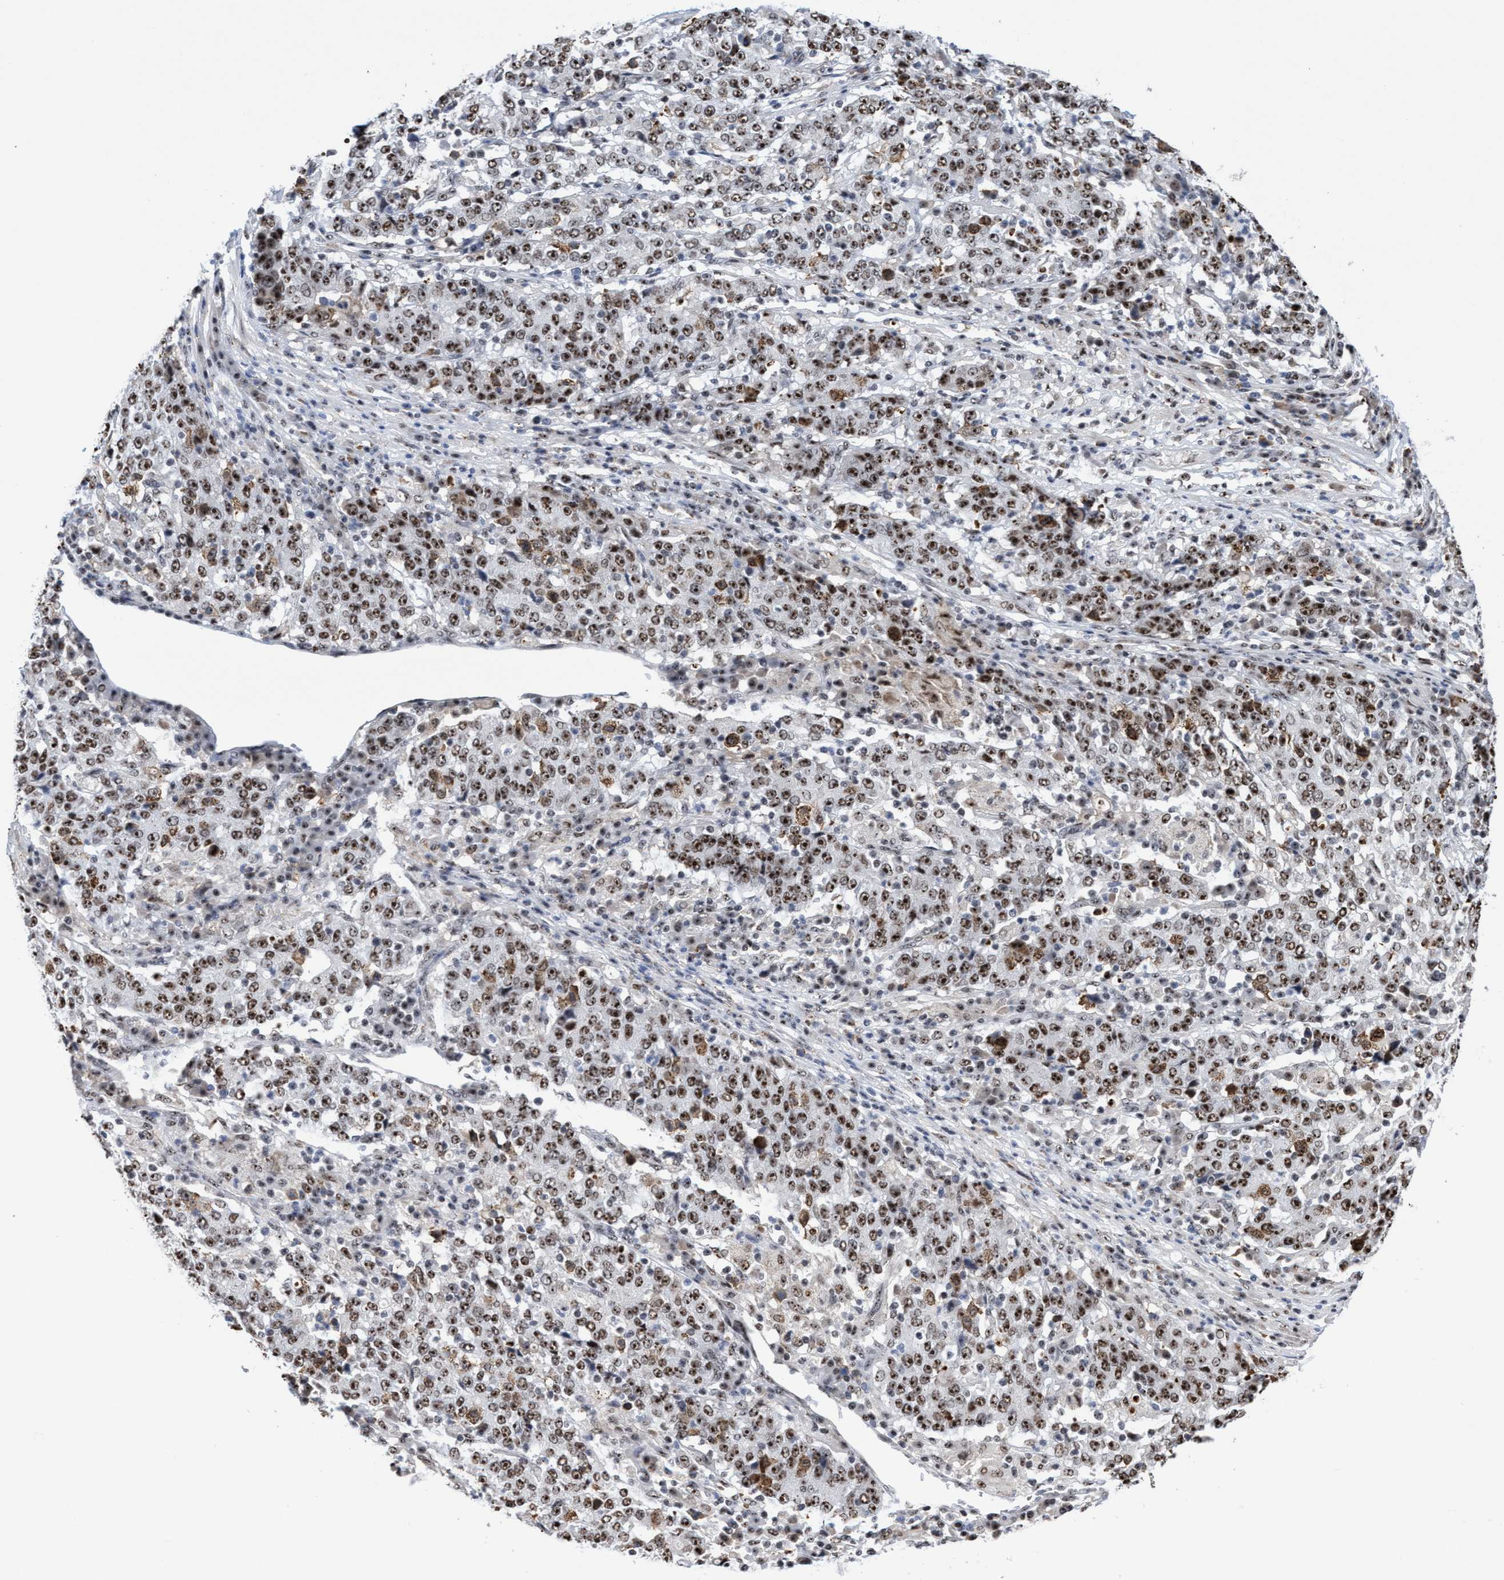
{"staining": {"intensity": "strong", "quantity": ">75%", "location": "nuclear"}, "tissue": "stomach cancer", "cell_type": "Tumor cells", "image_type": "cancer", "snomed": [{"axis": "morphology", "description": "Adenocarcinoma, NOS"}, {"axis": "topography", "description": "Stomach"}], "caption": "A brown stain labels strong nuclear expression of a protein in stomach cancer tumor cells.", "gene": "EFCAB10", "patient": {"sex": "male", "age": 59}}